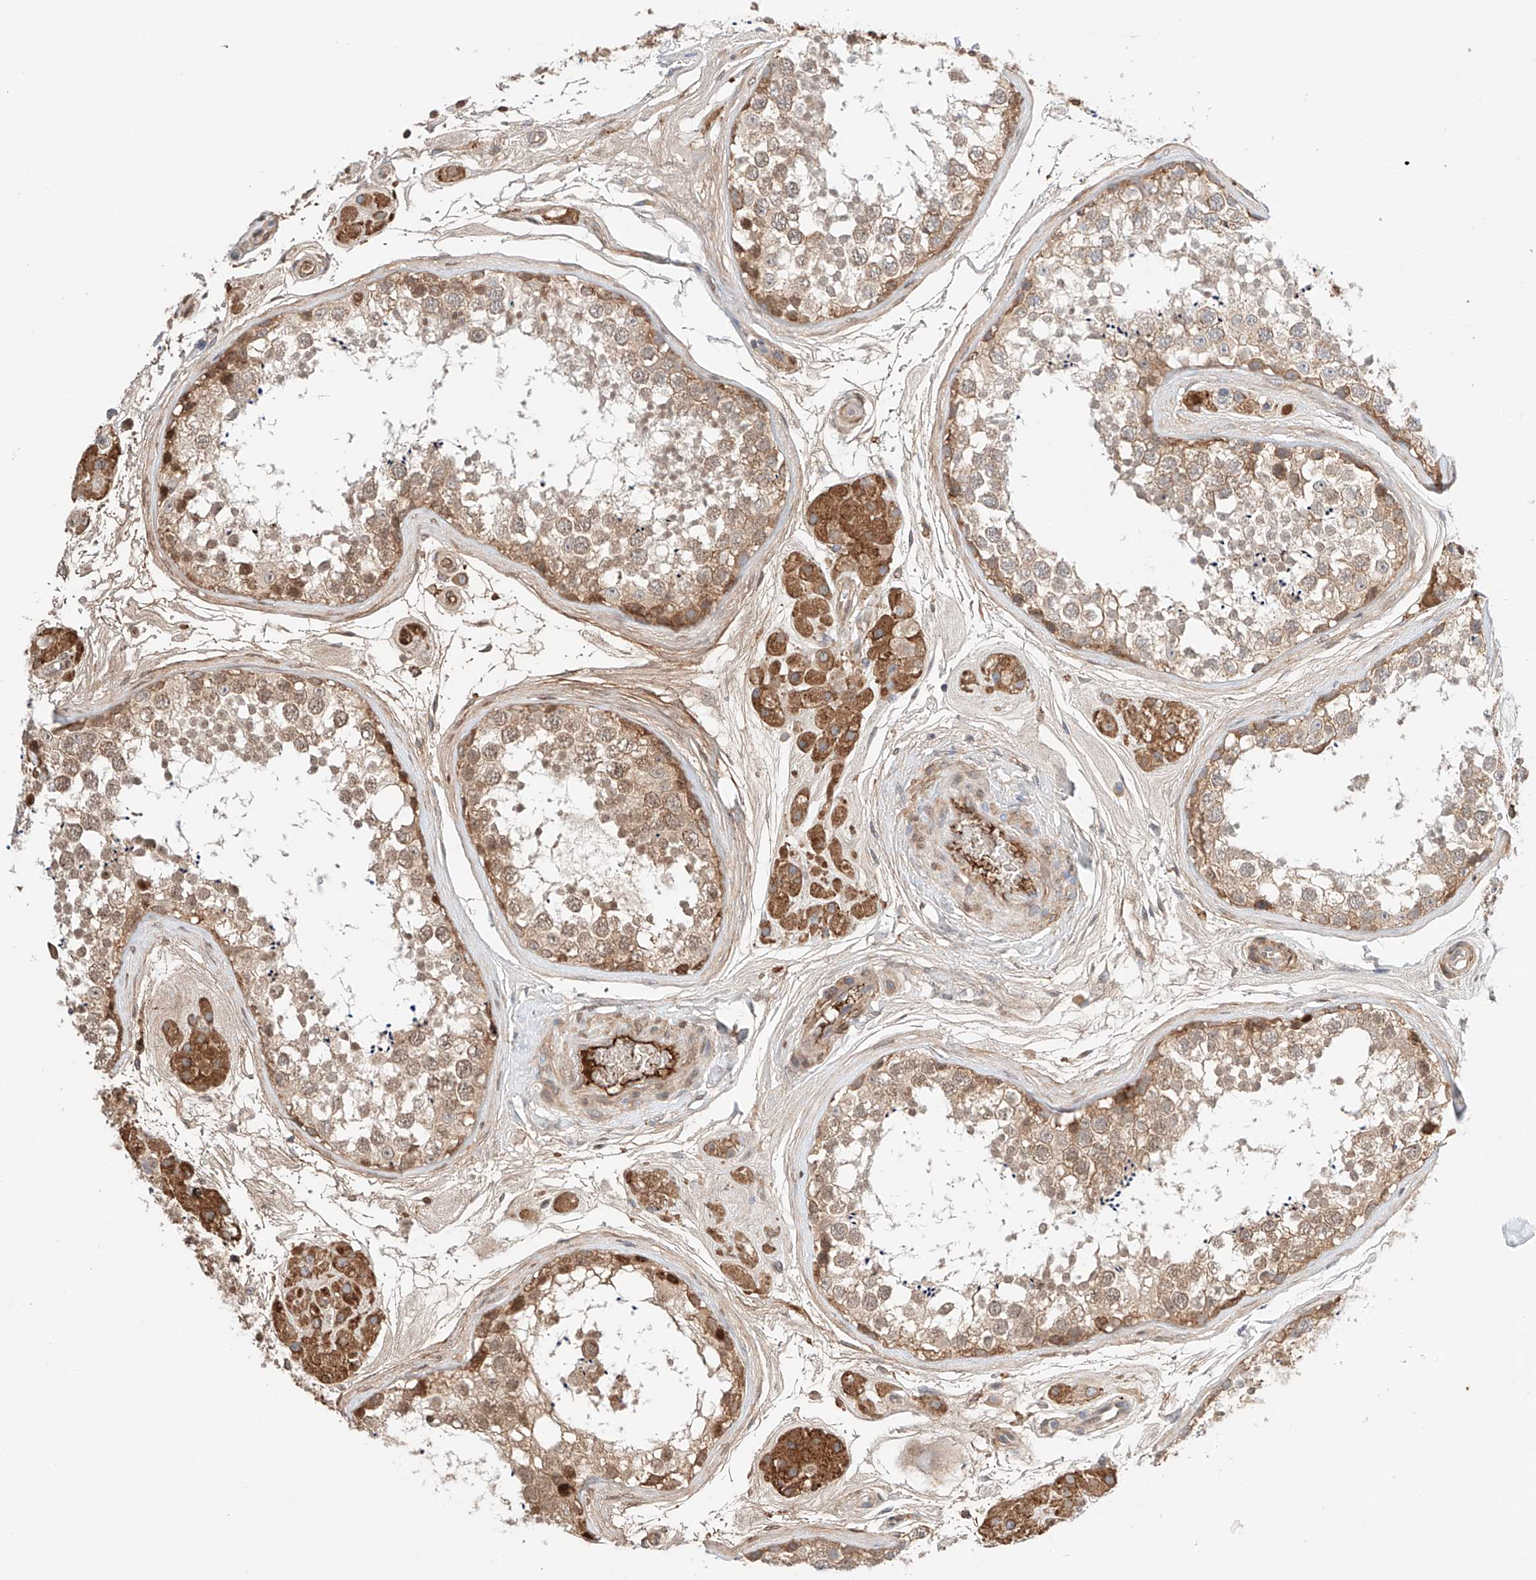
{"staining": {"intensity": "moderate", "quantity": "25%-75%", "location": "cytoplasmic/membranous"}, "tissue": "testis", "cell_type": "Cells in seminiferous ducts", "image_type": "normal", "snomed": [{"axis": "morphology", "description": "Normal tissue, NOS"}, {"axis": "topography", "description": "Testis"}], "caption": "A high-resolution micrograph shows immunohistochemistry staining of normal testis, which demonstrates moderate cytoplasmic/membranous positivity in approximately 25%-75% of cells in seminiferous ducts.", "gene": "PGGT1B", "patient": {"sex": "male", "age": 56}}